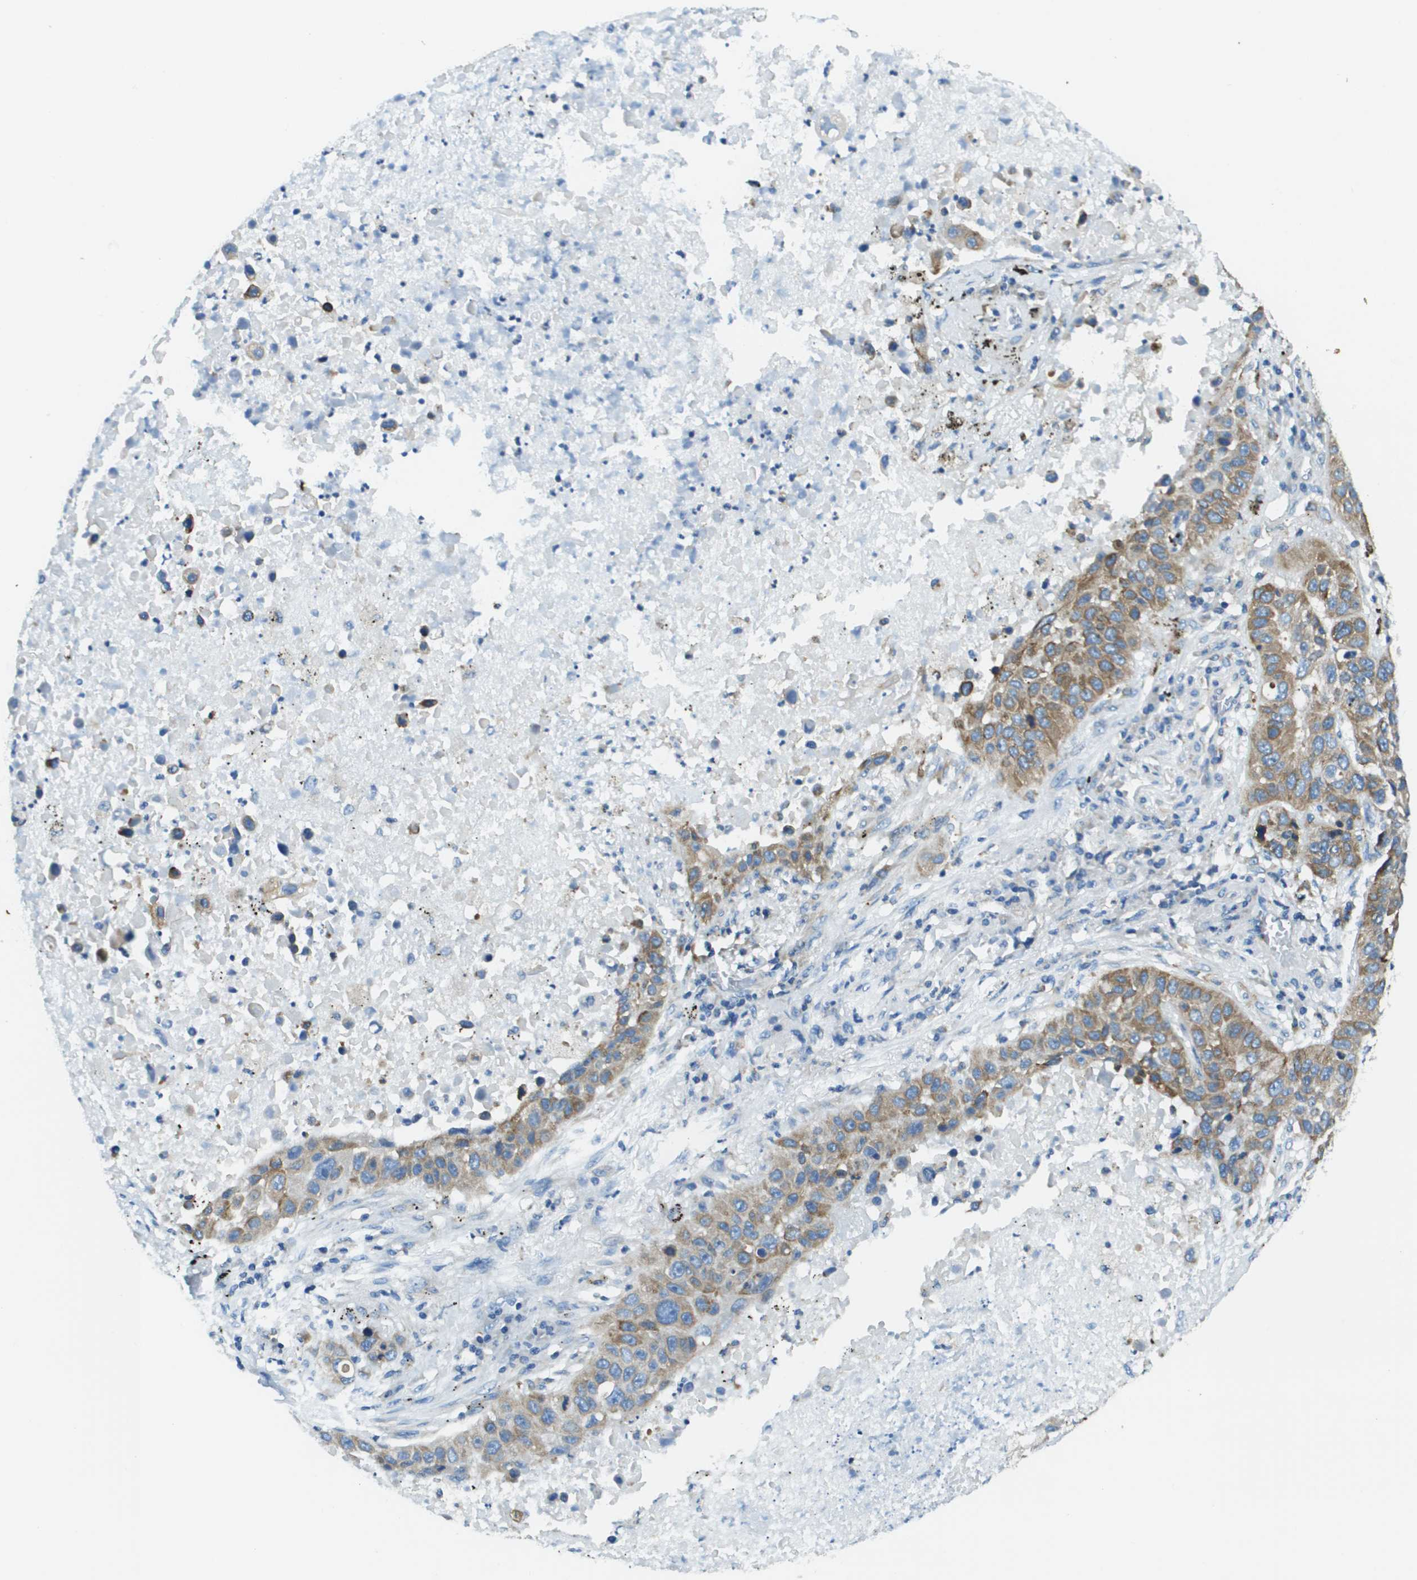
{"staining": {"intensity": "moderate", "quantity": "25%-75%", "location": "cytoplasmic/membranous"}, "tissue": "lung cancer", "cell_type": "Tumor cells", "image_type": "cancer", "snomed": [{"axis": "morphology", "description": "Squamous cell carcinoma, NOS"}, {"axis": "topography", "description": "Lung"}], "caption": "High-magnification brightfield microscopy of squamous cell carcinoma (lung) stained with DAB (3,3'-diaminobenzidine) (brown) and counterstained with hematoxylin (blue). tumor cells exhibit moderate cytoplasmic/membranous expression is seen in about25%-75% of cells. (DAB (3,3'-diaminobenzidine) IHC with brightfield microscopy, high magnification).", "gene": "CNPY3", "patient": {"sex": "male", "age": 57}}